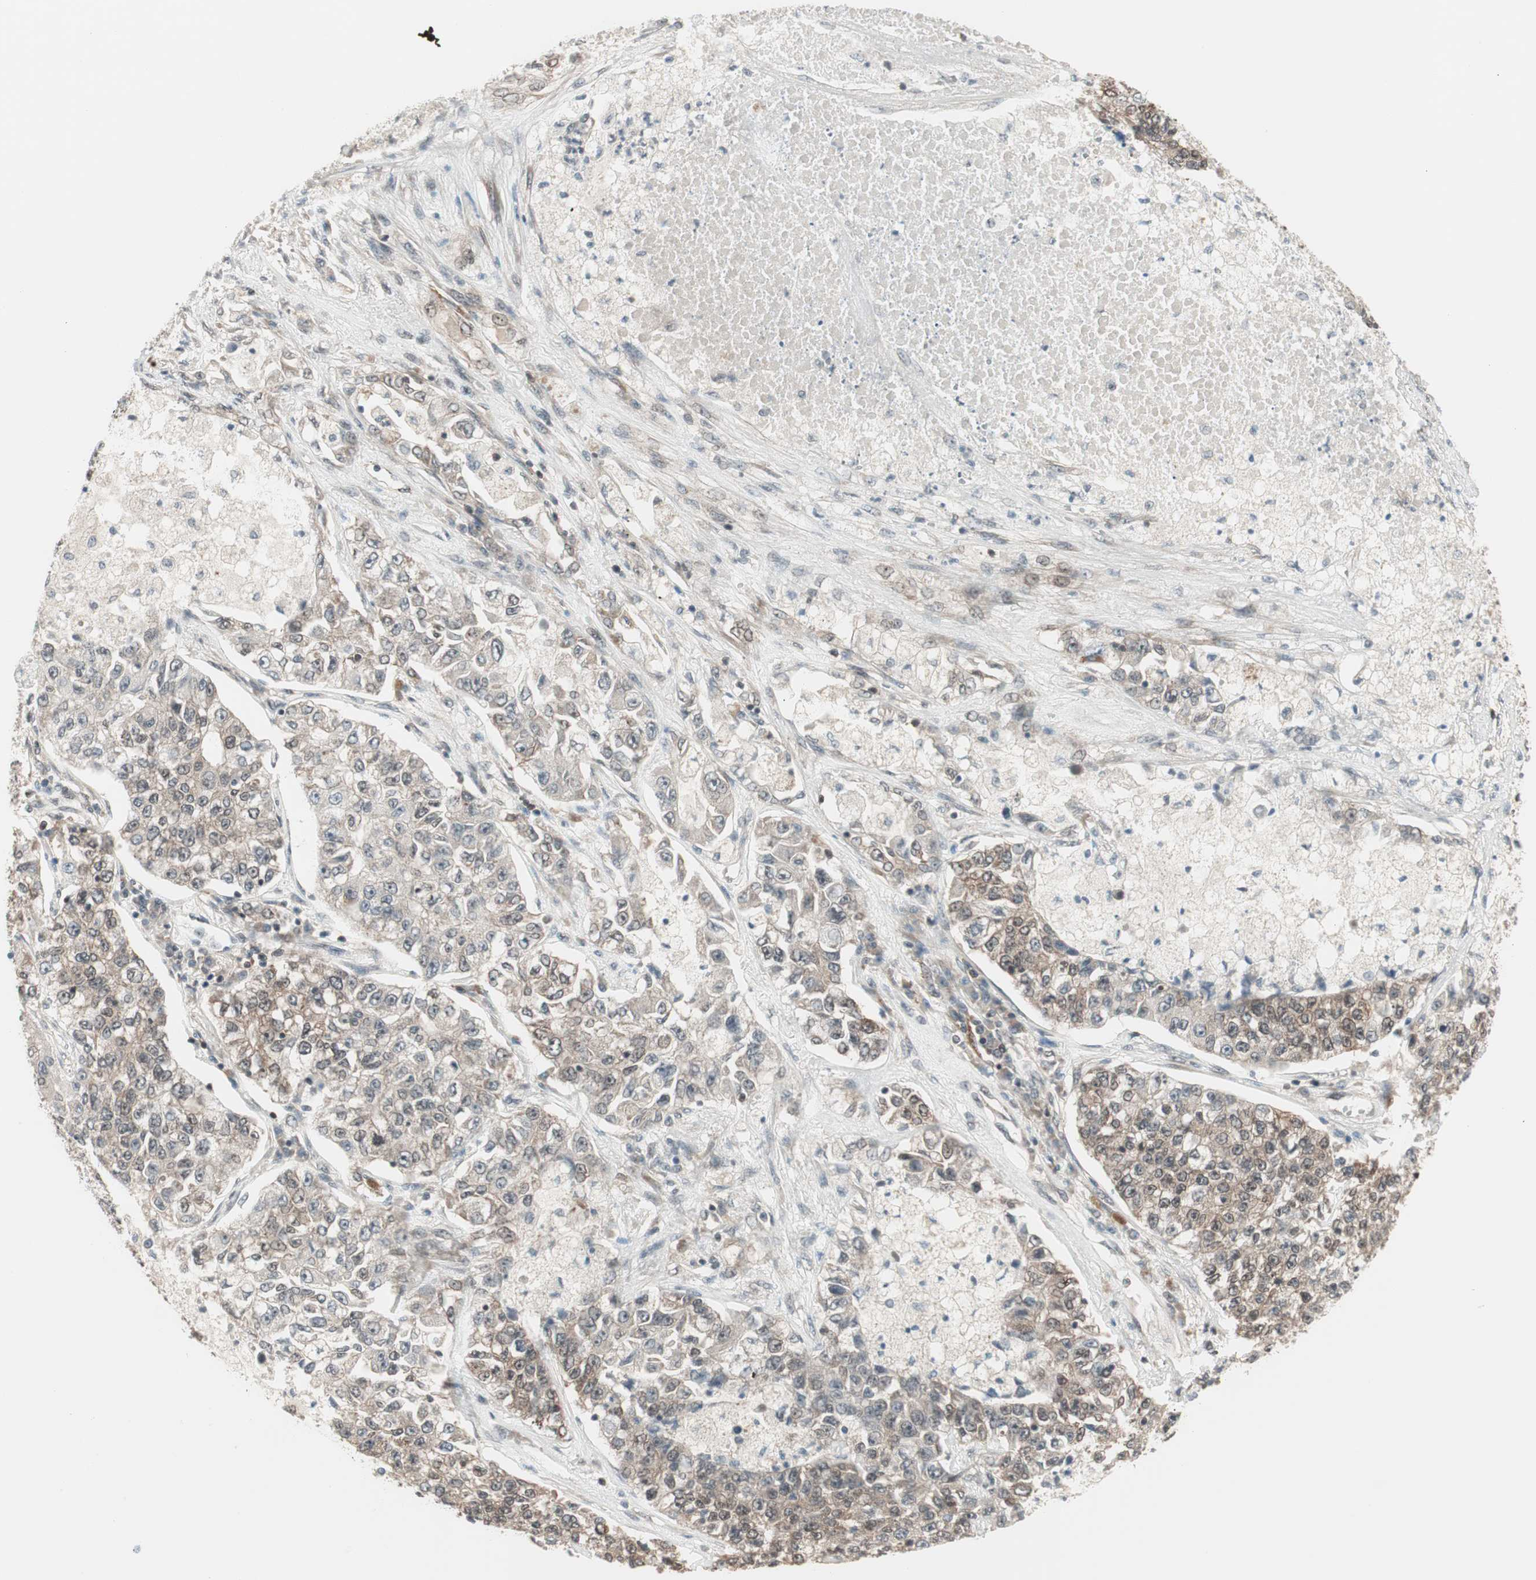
{"staining": {"intensity": "moderate", "quantity": "25%-75%", "location": "cytoplasmic/membranous"}, "tissue": "lung cancer", "cell_type": "Tumor cells", "image_type": "cancer", "snomed": [{"axis": "morphology", "description": "Adenocarcinoma, NOS"}, {"axis": "topography", "description": "Lung"}], "caption": "DAB (3,3'-diaminobenzidine) immunohistochemical staining of human lung adenocarcinoma exhibits moderate cytoplasmic/membranous protein positivity in about 25%-75% of tumor cells.", "gene": "UBE2I", "patient": {"sex": "male", "age": 49}}